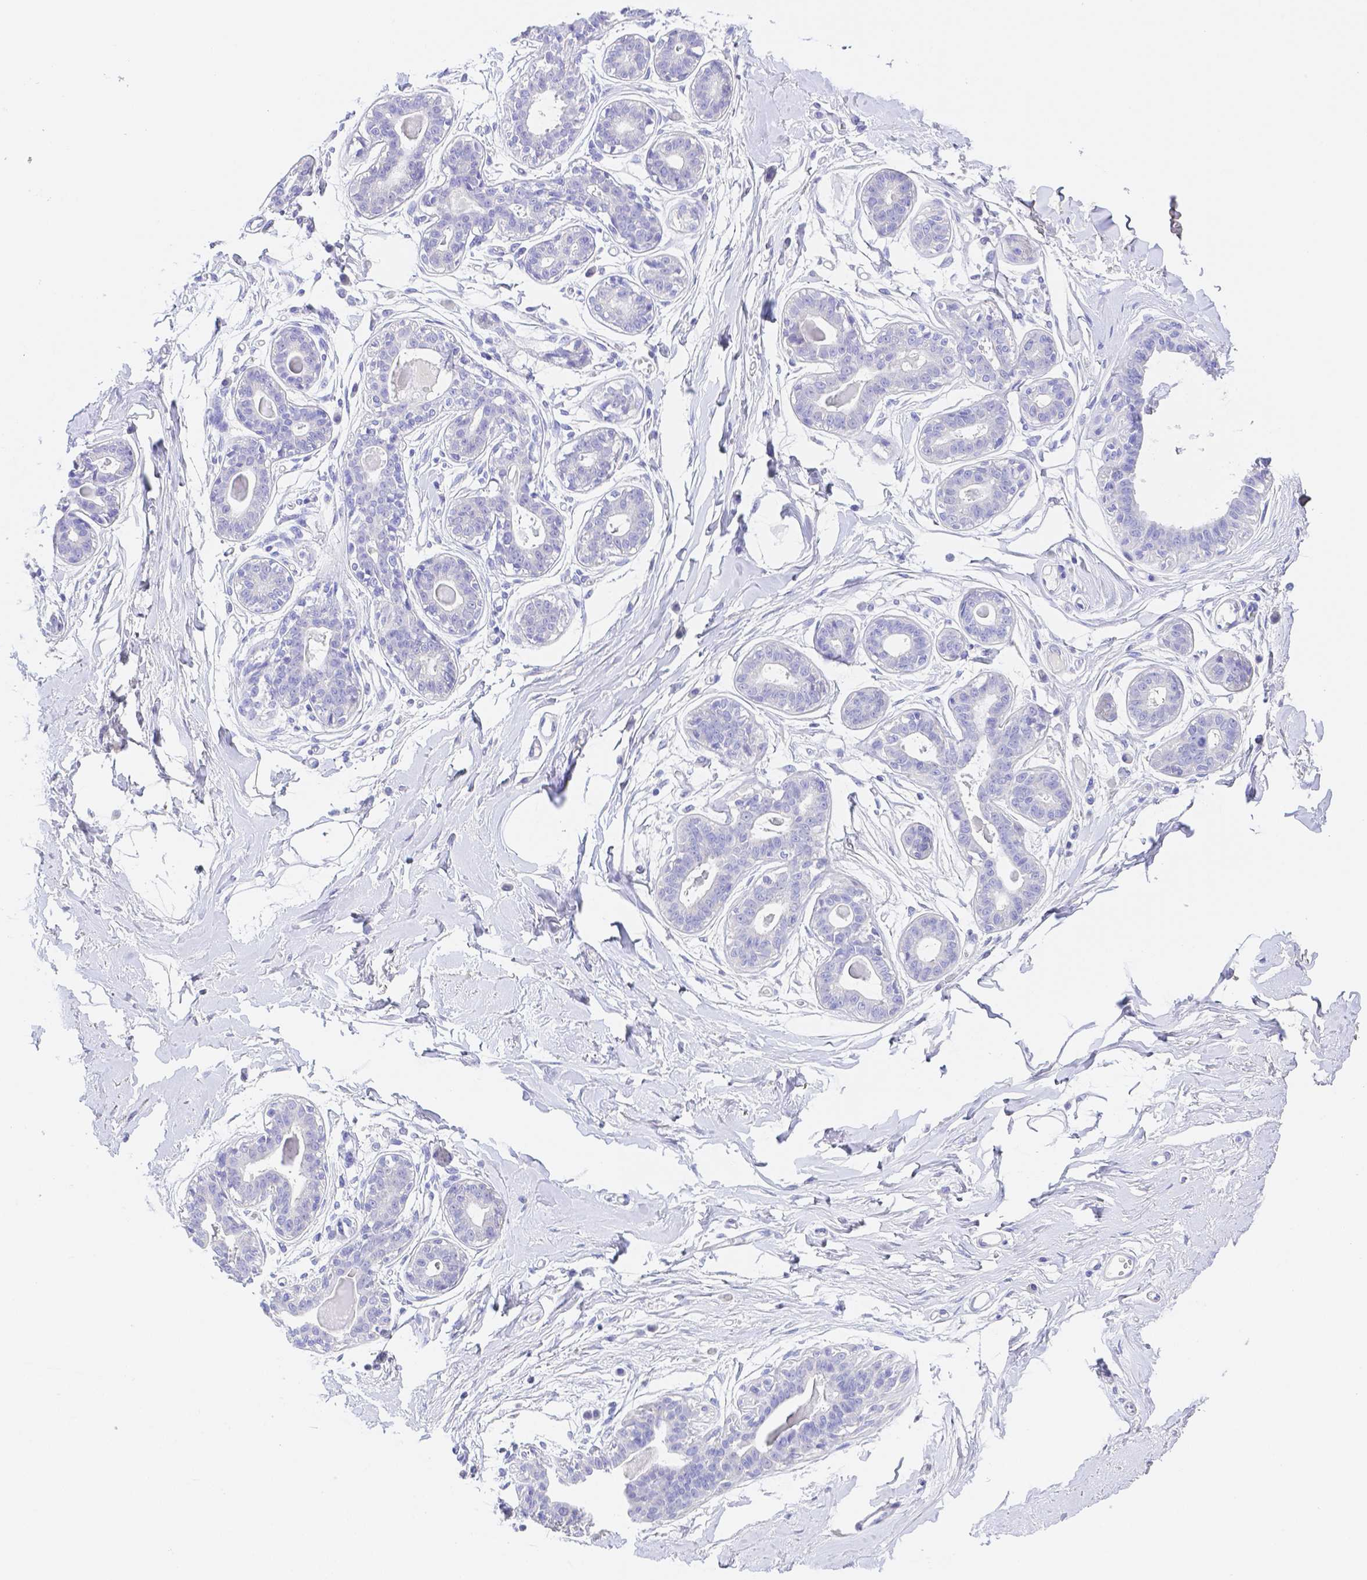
{"staining": {"intensity": "negative", "quantity": "none", "location": "none"}, "tissue": "breast", "cell_type": "Adipocytes", "image_type": "normal", "snomed": [{"axis": "morphology", "description": "Normal tissue, NOS"}, {"axis": "topography", "description": "Breast"}], "caption": "IHC image of benign breast stained for a protein (brown), which displays no staining in adipocytes. (DAB (3,3'-diaminobenzidine) immunohistochemistry (IHC) visualized using brightfield microscopy, high magnification).", "gene": "ZG16B", "patient": {"sex": "female", "age": 45}}